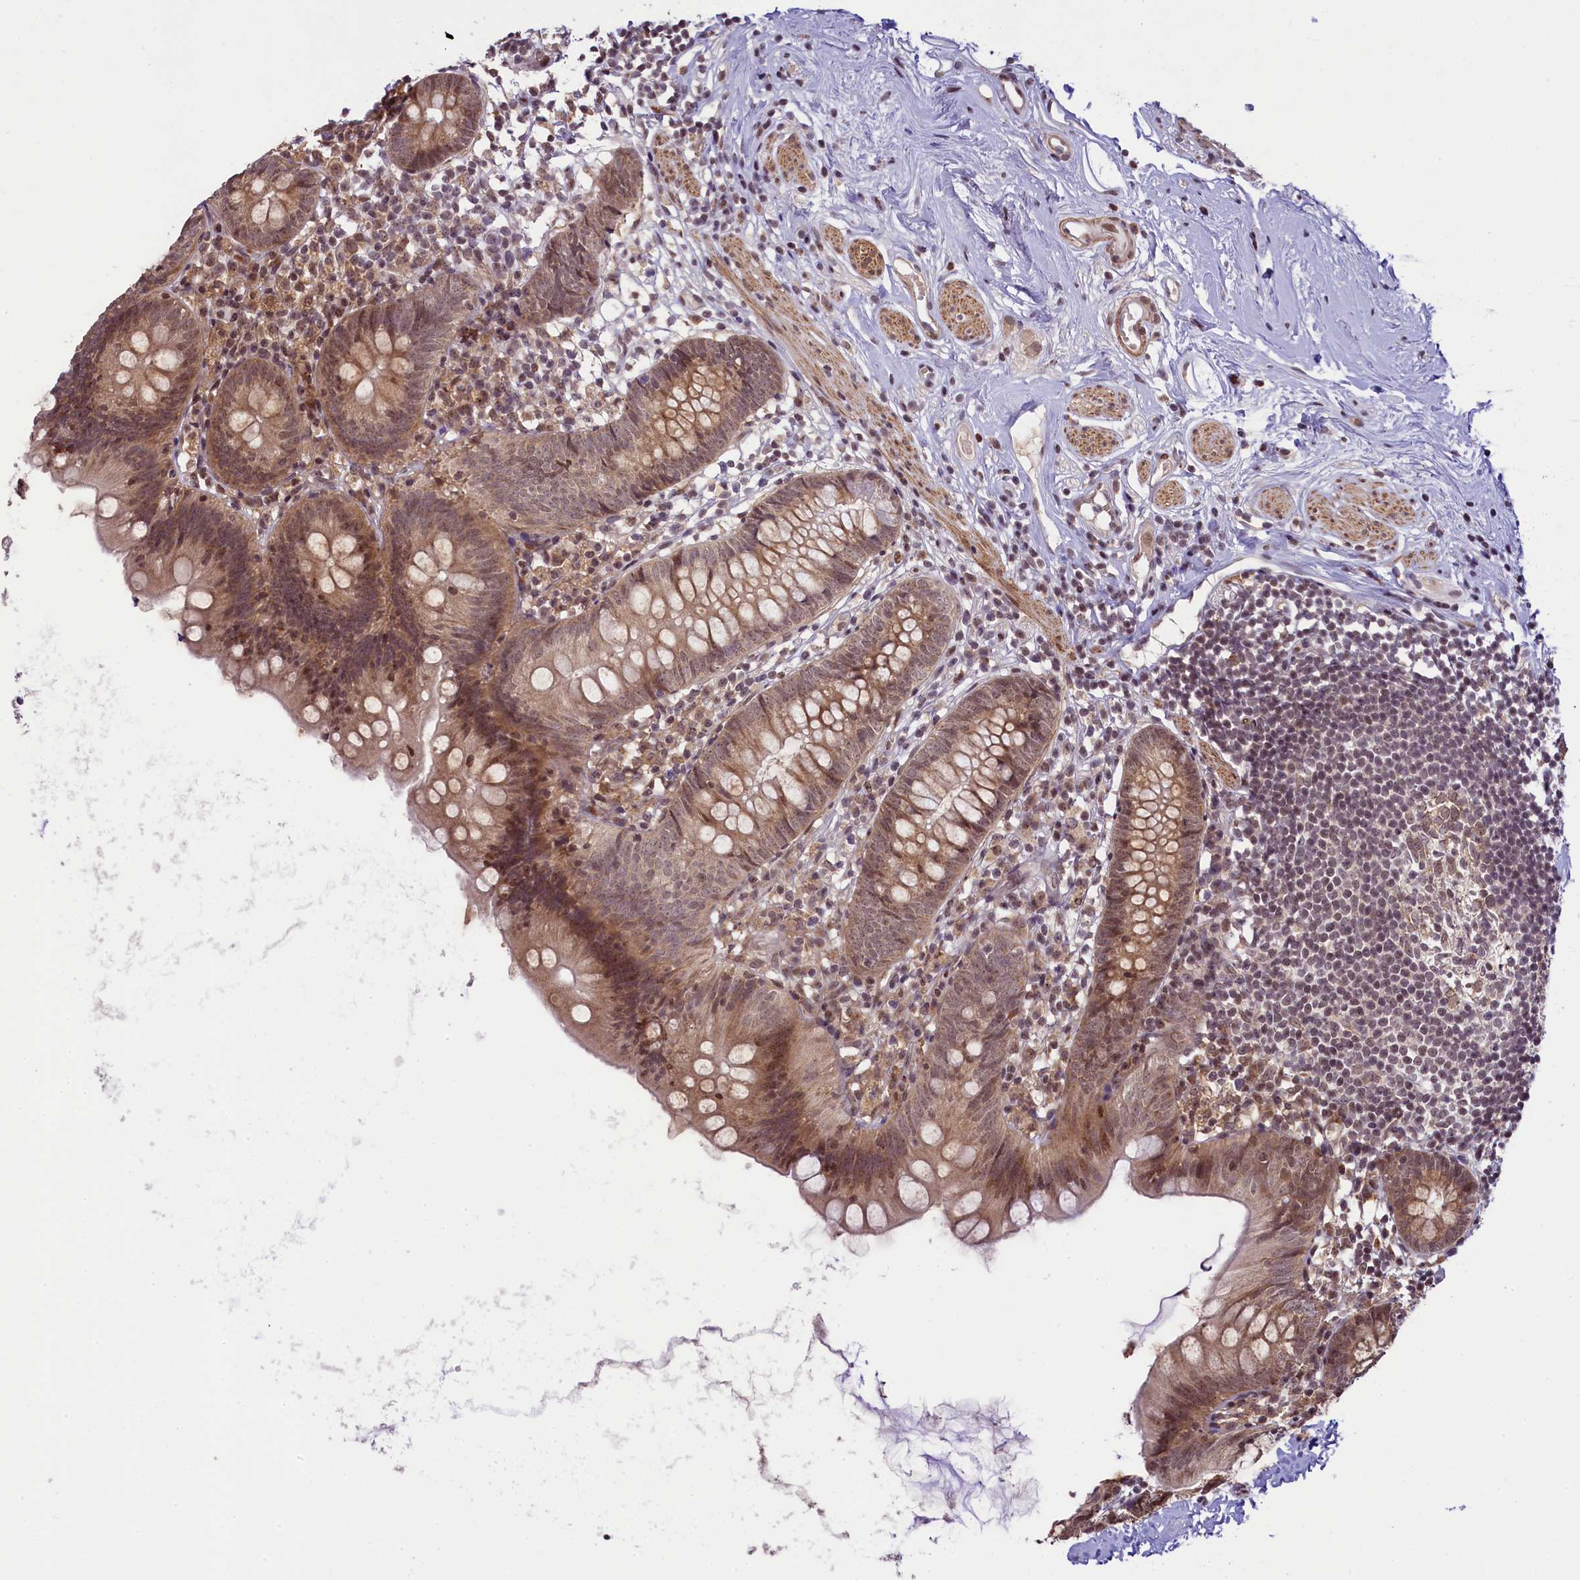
{"staining": {"intensity": "moderate", "quantity": ">75%", "location": "cytoplasmic/membranous,nuclear"}, "tissue": "appendix", "cell_type": "Glandular cells", "image_type": "normal", "snomed": [{"axis": "morphology", "description": "Normal tissue, NOS"}, {"axis": "topography", "description": "Appendix"}], "caption": "Immunohistochemical staining of unremarkable appendix shows moderate cytoplasmic/membranous,nuclear protein positivity in about >75% of glandular cells.", "gene": "RBBP8", "patient": {"sex": "female", "age": 62}}